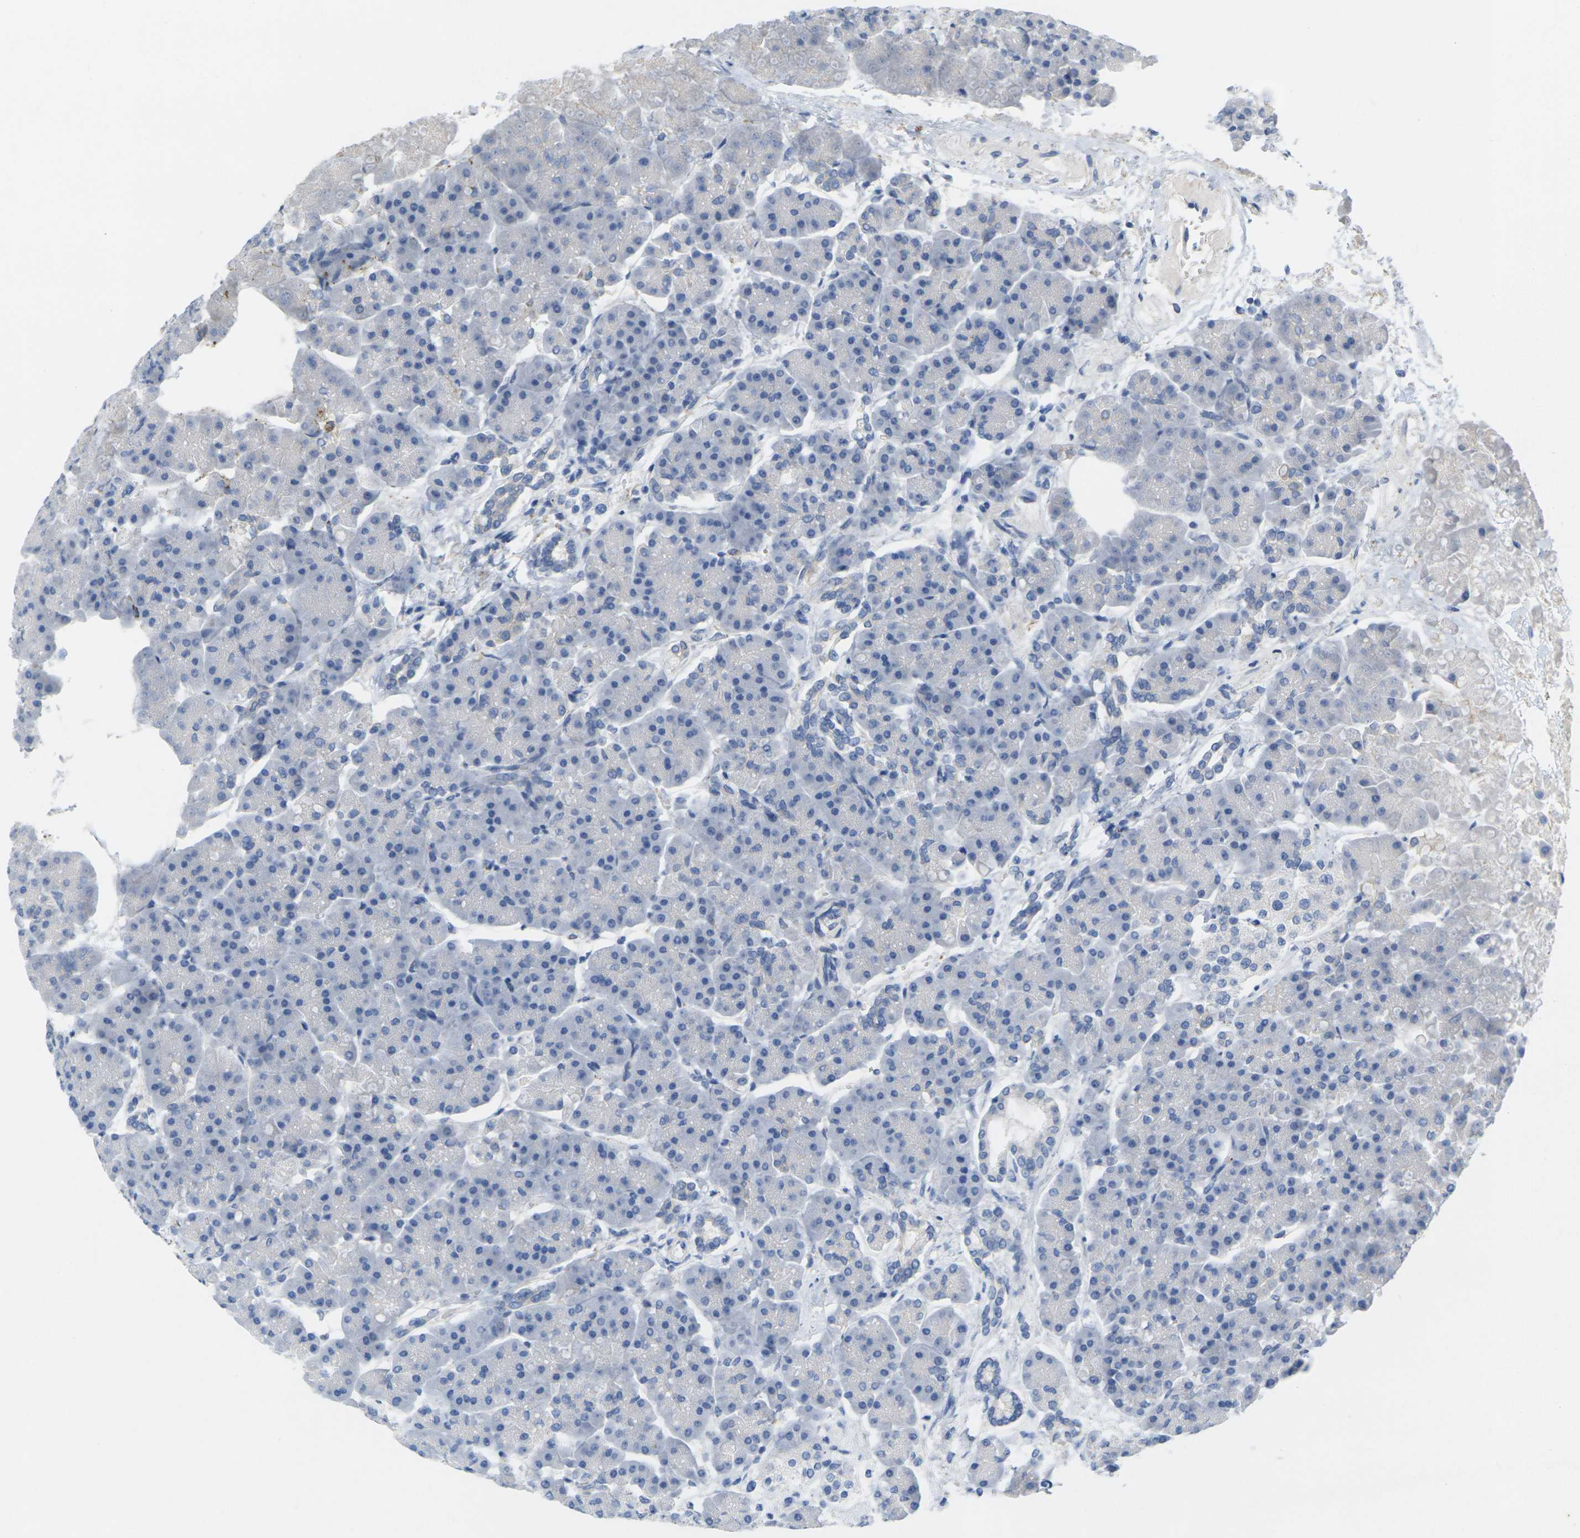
{"staining": {"intensity": "negative", "quantity": "none", "location": "none"}, "tissue": "pancreas", "cell_type": "Exocrine glandular cells", "image_type": "normal", "snomed": [{"axis": "morphology", "description": "Normal tissue, NOS"}, {"axis": "topography", "description": "Pancreas"}], "caption": "This is an immunohistochemistry photomicrograph of benign human pancreas. There is no expression in exocrine glandular cells.", "gene": "TNNI3", "patient": {"sex": "female", "age": 70}}